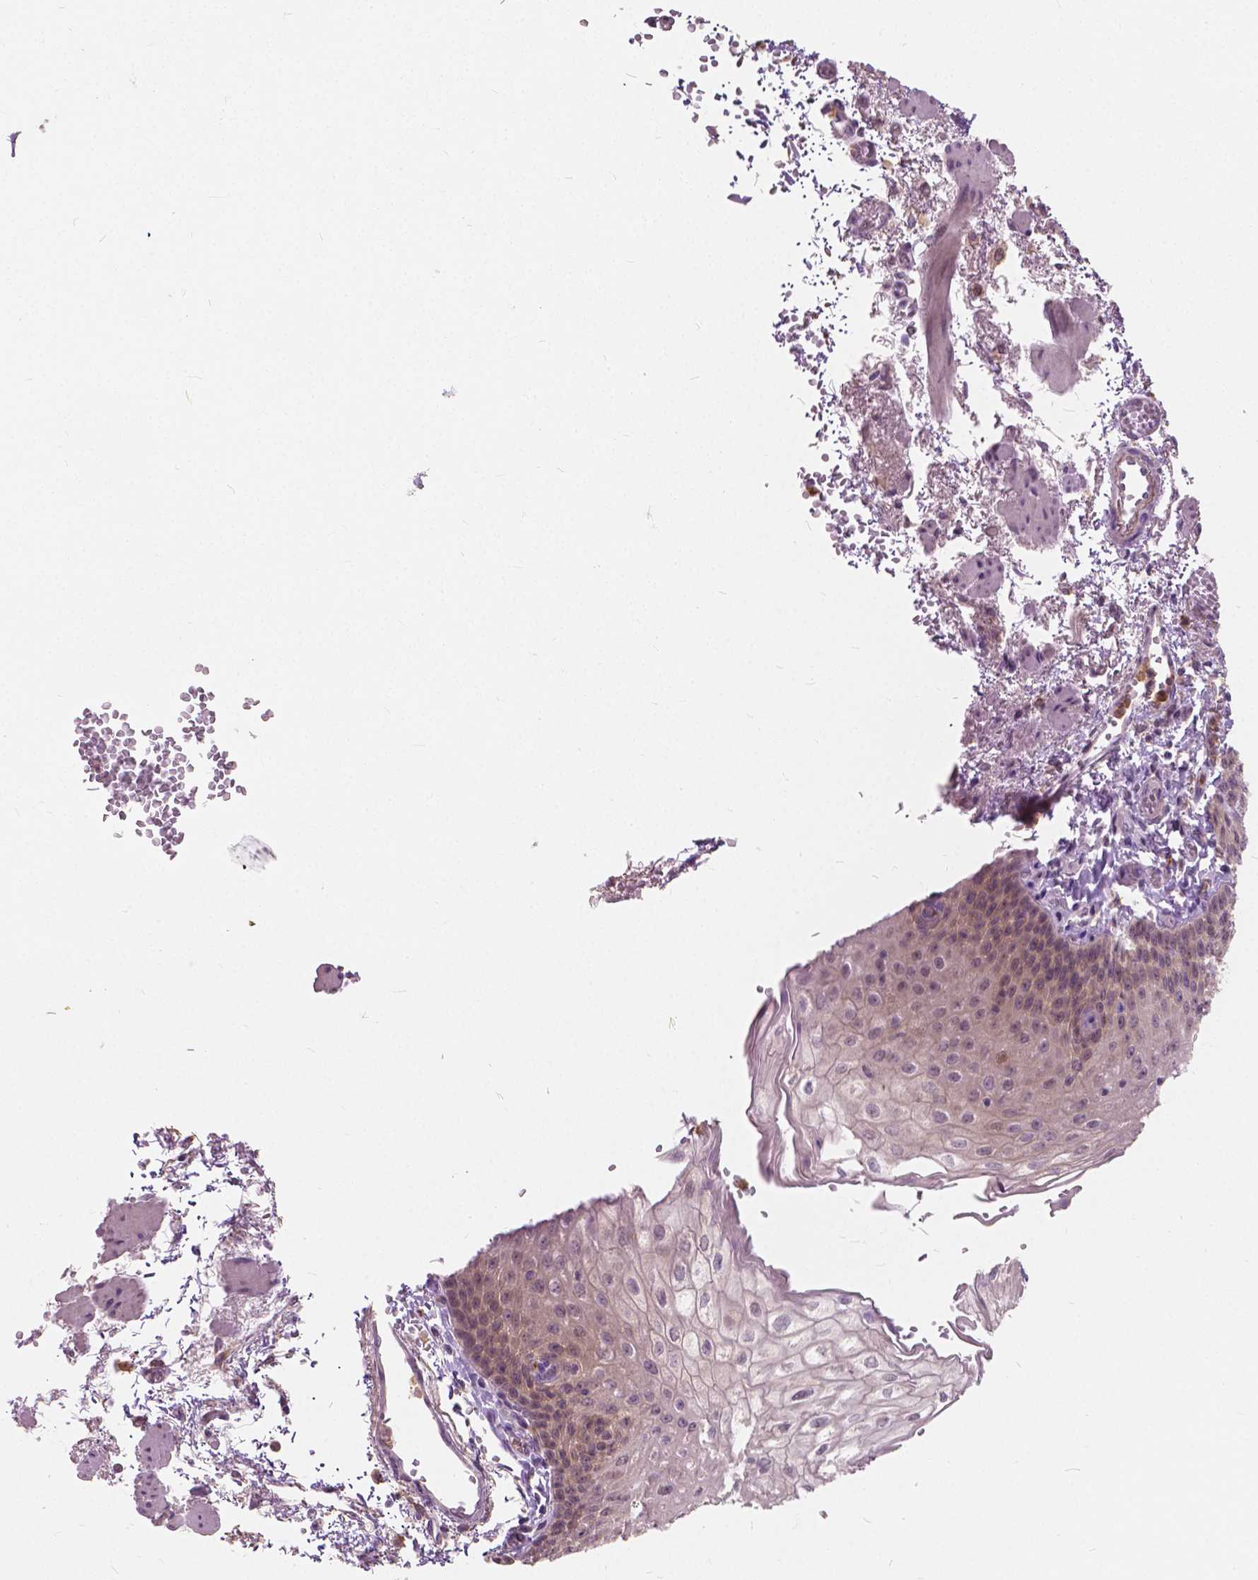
{"staining": {"intensity": "weak", "quantity": ">75%", "location": "nuclear"}, "tissue": "esophagus", "cell_type": "Squamous epithelial cells", "image_type": "normal", "snomed": [{"axis": "morphology", "description": "Normal tissue, NOS"}, {"axis": "morphology", "description": "Adenocarcinoma, NOS"}, {"axis": "topography", "description": "Esophagus"}], "caption": "This image demonstrates normal esophagus stained with immunohistochemistry (IHC) to label a protein in brown. The nuclear of squamous epithelial cells show weak positivity for the protein. Nuclei are counter-stained blue.", "gene": "DLX6", "patient": {"sex": "male", "age": 81}}